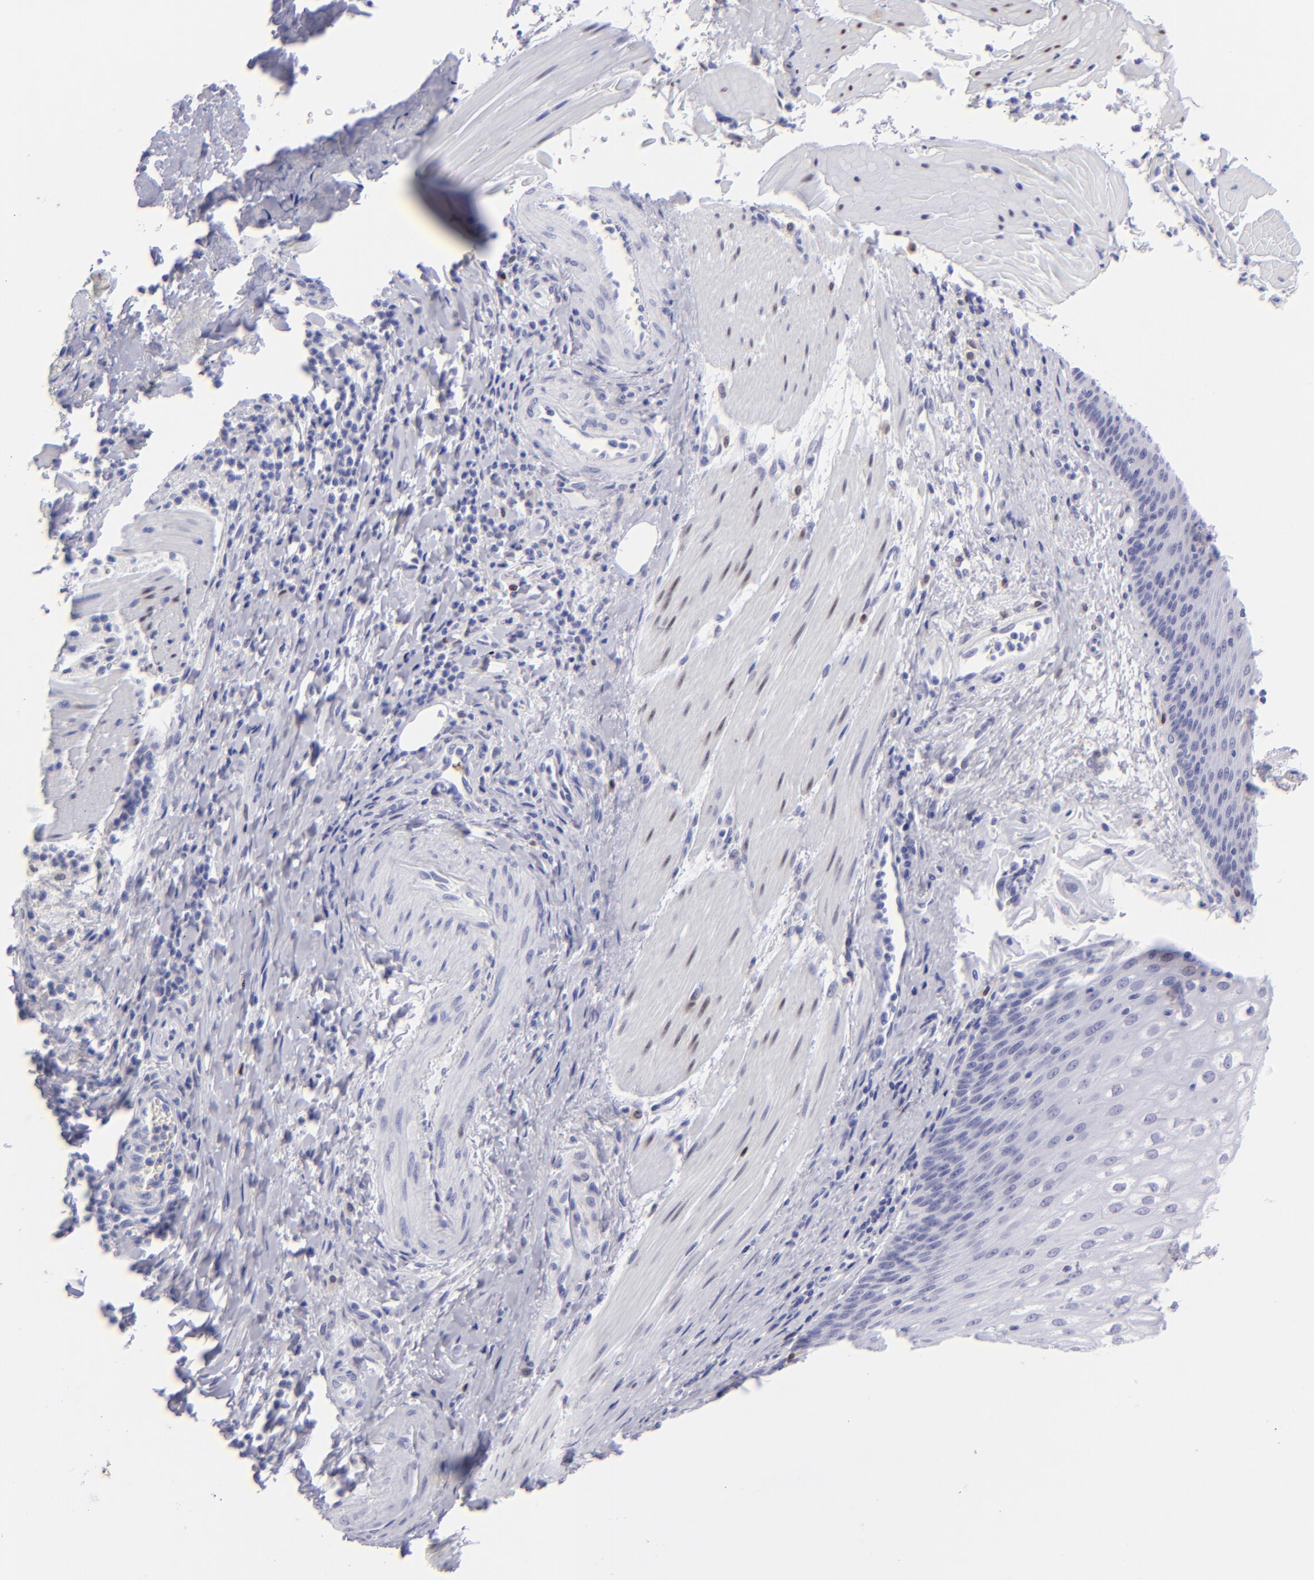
{"staining": {"intensity": "negative", "quantity": "none", "location": "none"}, "tissue": "esophagus", "cell_type": "Squamous epithelial cells", "image_type": "normal", "snomed": [{"axis": "morphology", "description": "Normal tissue, NOS"}, {"axis": "topography", "description": "Esophagus"}], "caption": "High magnification brightfield microscopy of unremarkable esophagus stained with DAB (3,3'-diaminobenzidine) (brown) and counterstained with hematoxylin (blue): squamous epithelial cells show no significant positivity.", "gene": "MITF", "patient": {"sex": "female", "age": 61}}